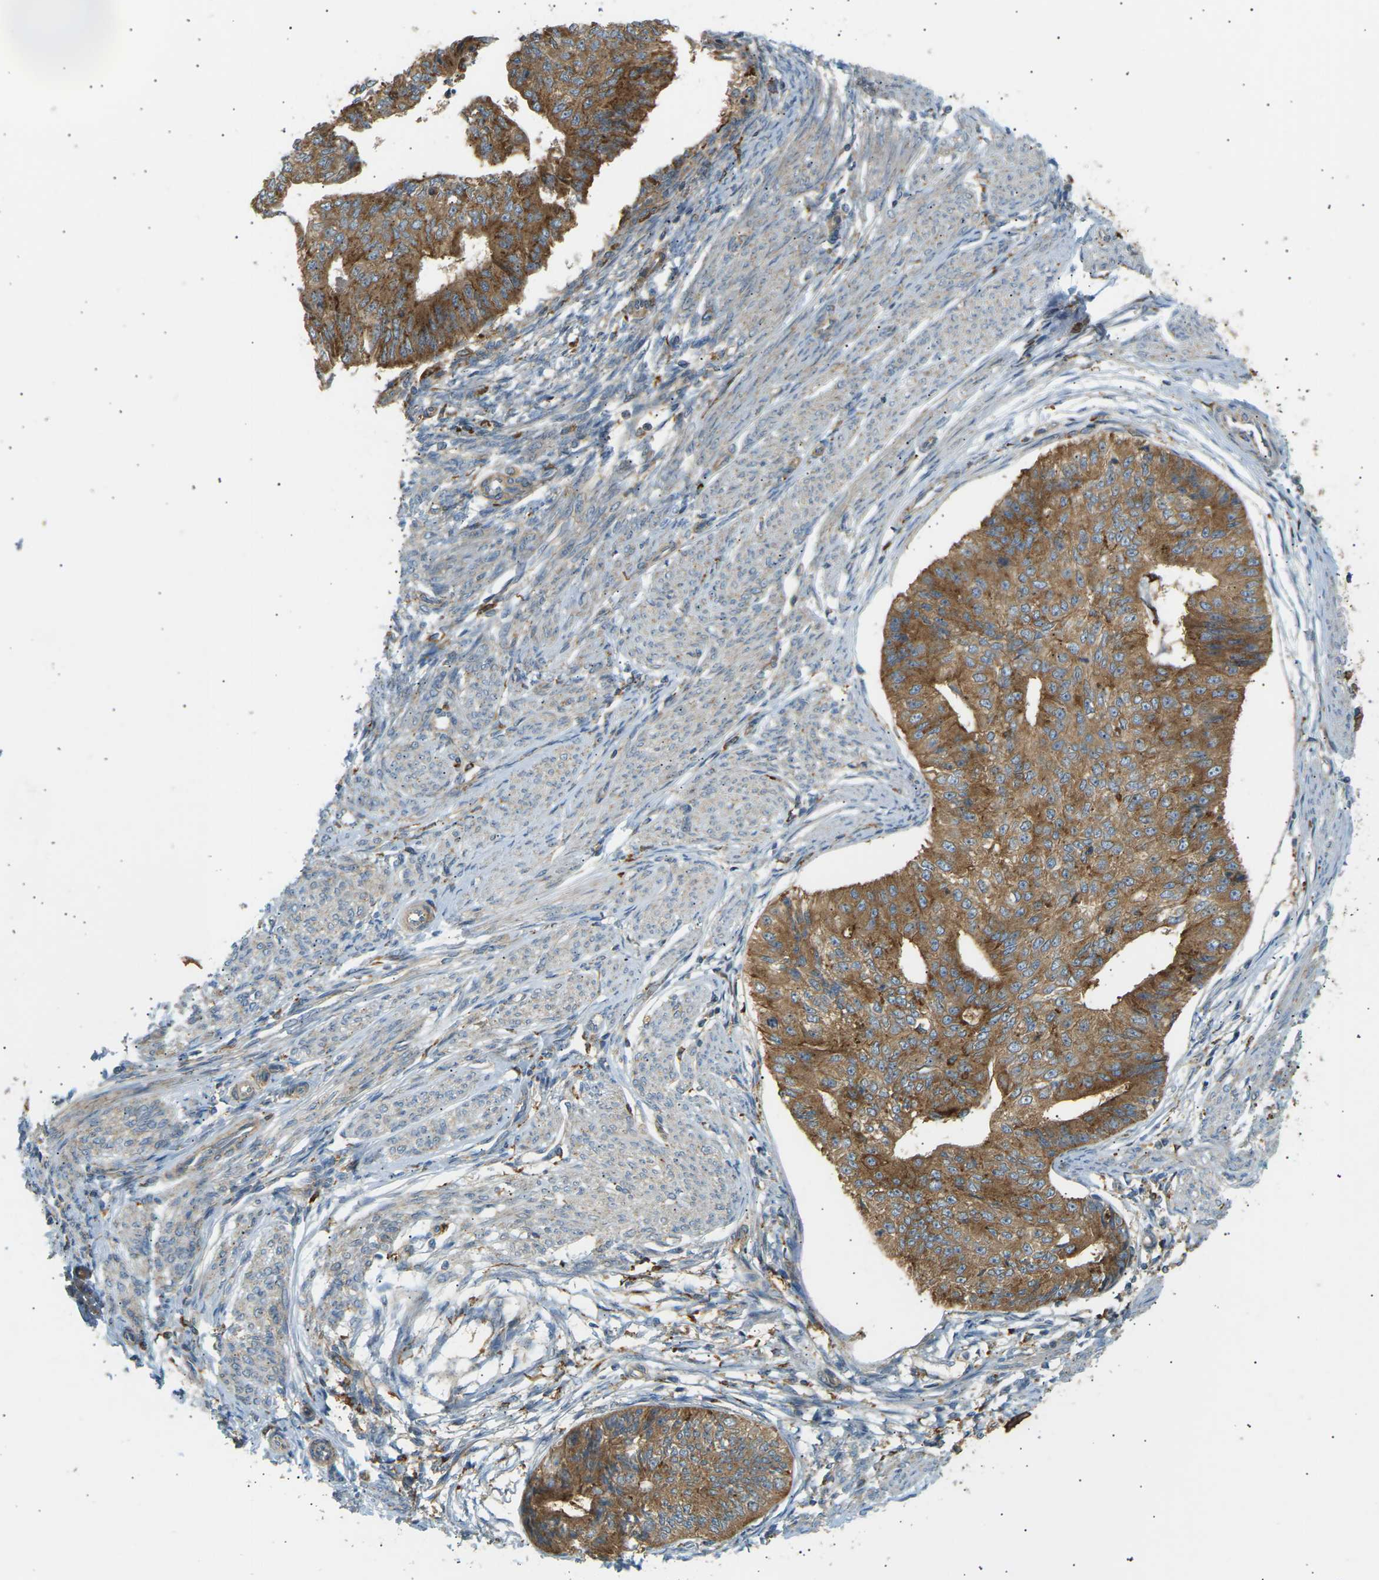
{"staining": {"intensity": "strong", "quantity": ">75%", "location": "cytoplasmic/membranous"}, "tissue": "endometrial cancer", "cell_type": "Tumor cells", "image_type": "cancer", "snomed": [{"axis": "morphology", "description": "Adenocarcinoma, NOS"}, {"axis": "topography", "description": "Endometrium"}], "caption": "There is high levels of strong cytoplasmic/membranous staining in tumor cells of adenocarcinoma (endometrial), as demonstrated by immunohistochemical staining (brown color).", "gene": "CDK17", "patient": {"sex": "female", "age": 32}}